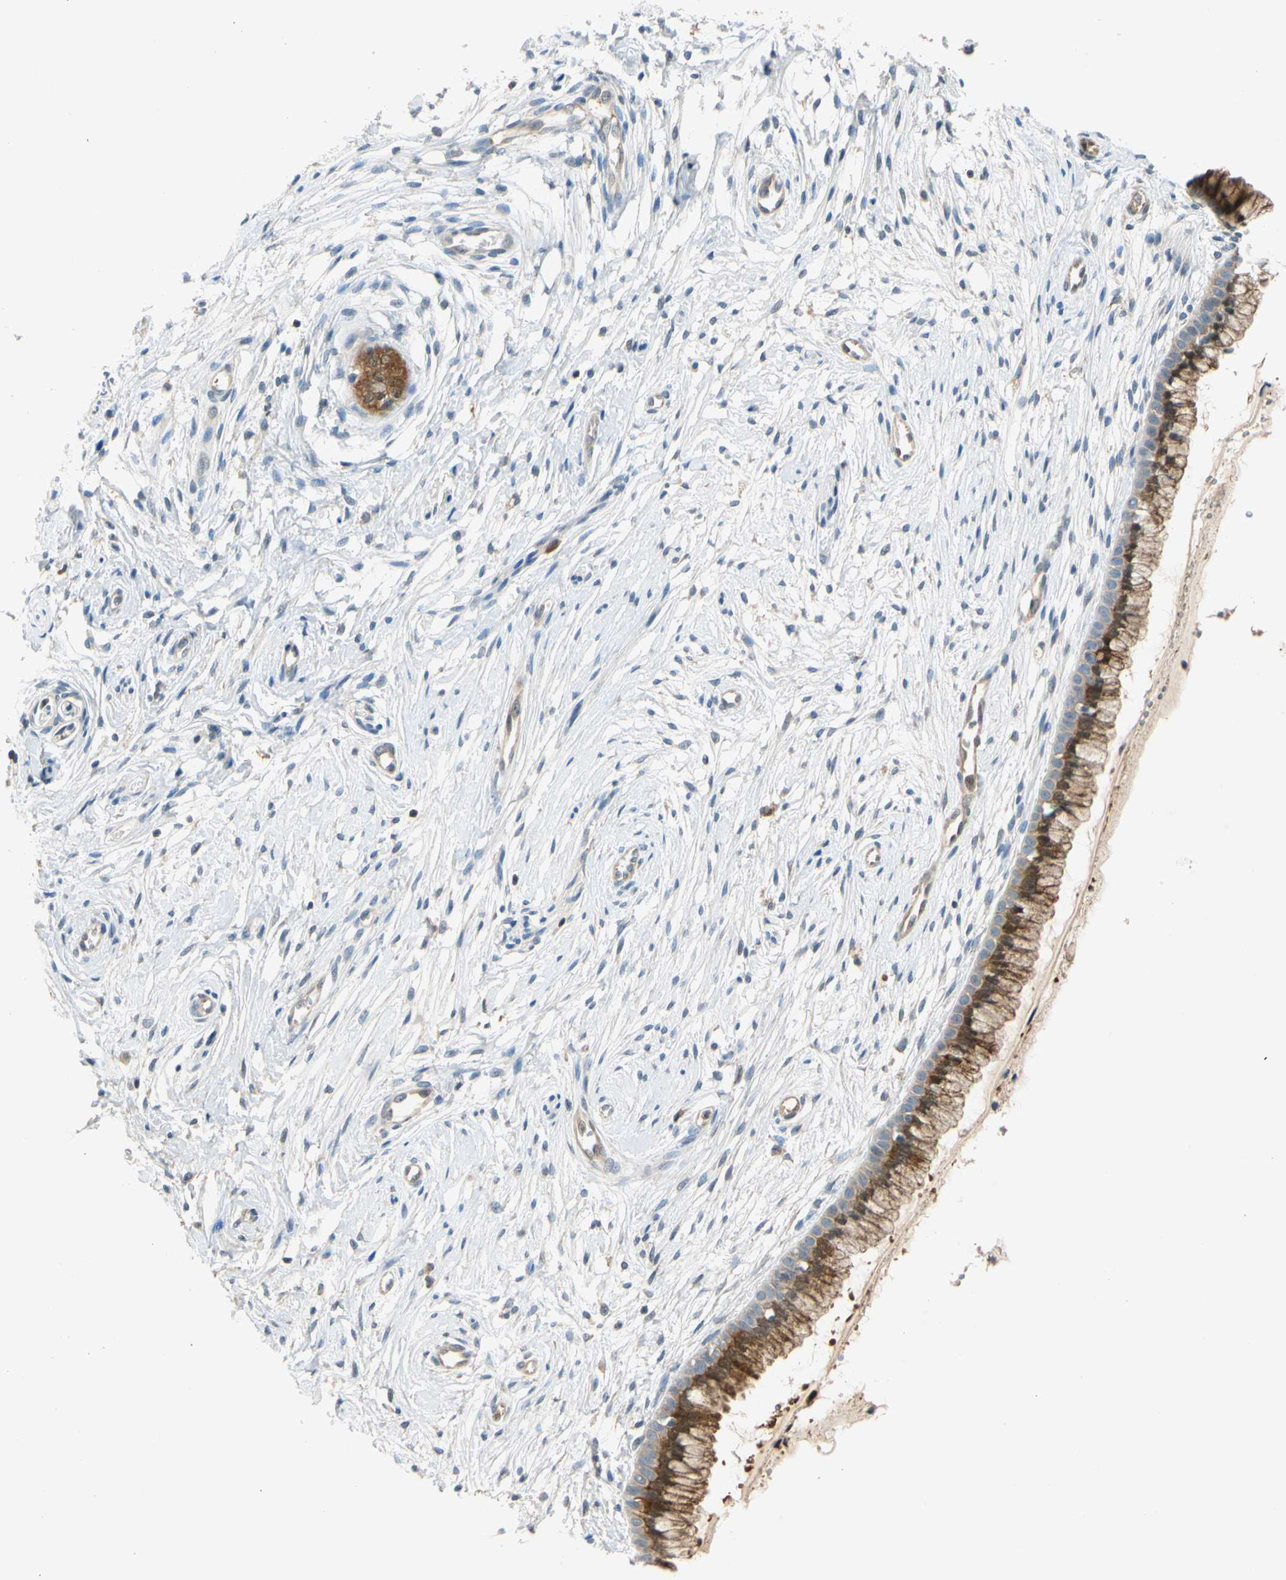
{"staining": {"intensity": "moderate", "quantity": "25%-75%", "location": "cytoplasmic/membranous,nuclear"}, "tissue": "cervix", "cell_type": "Glandular cells", "image_type": "normal", "snomed": [{"axis": "morphology", "description": "Normal tissue, NOS"}, {"axis": "topography", "description": "Cervix"}], "caption": "Immunohistochemical staining of benign cervix shows 25%-75% levels of moderate cytoplasmic/membranous,nuclear protein positivity in approximately 25%-75% of glandular cells.", "gene": "WIPI1", "patient": {"sex": "female", "age": 39}}